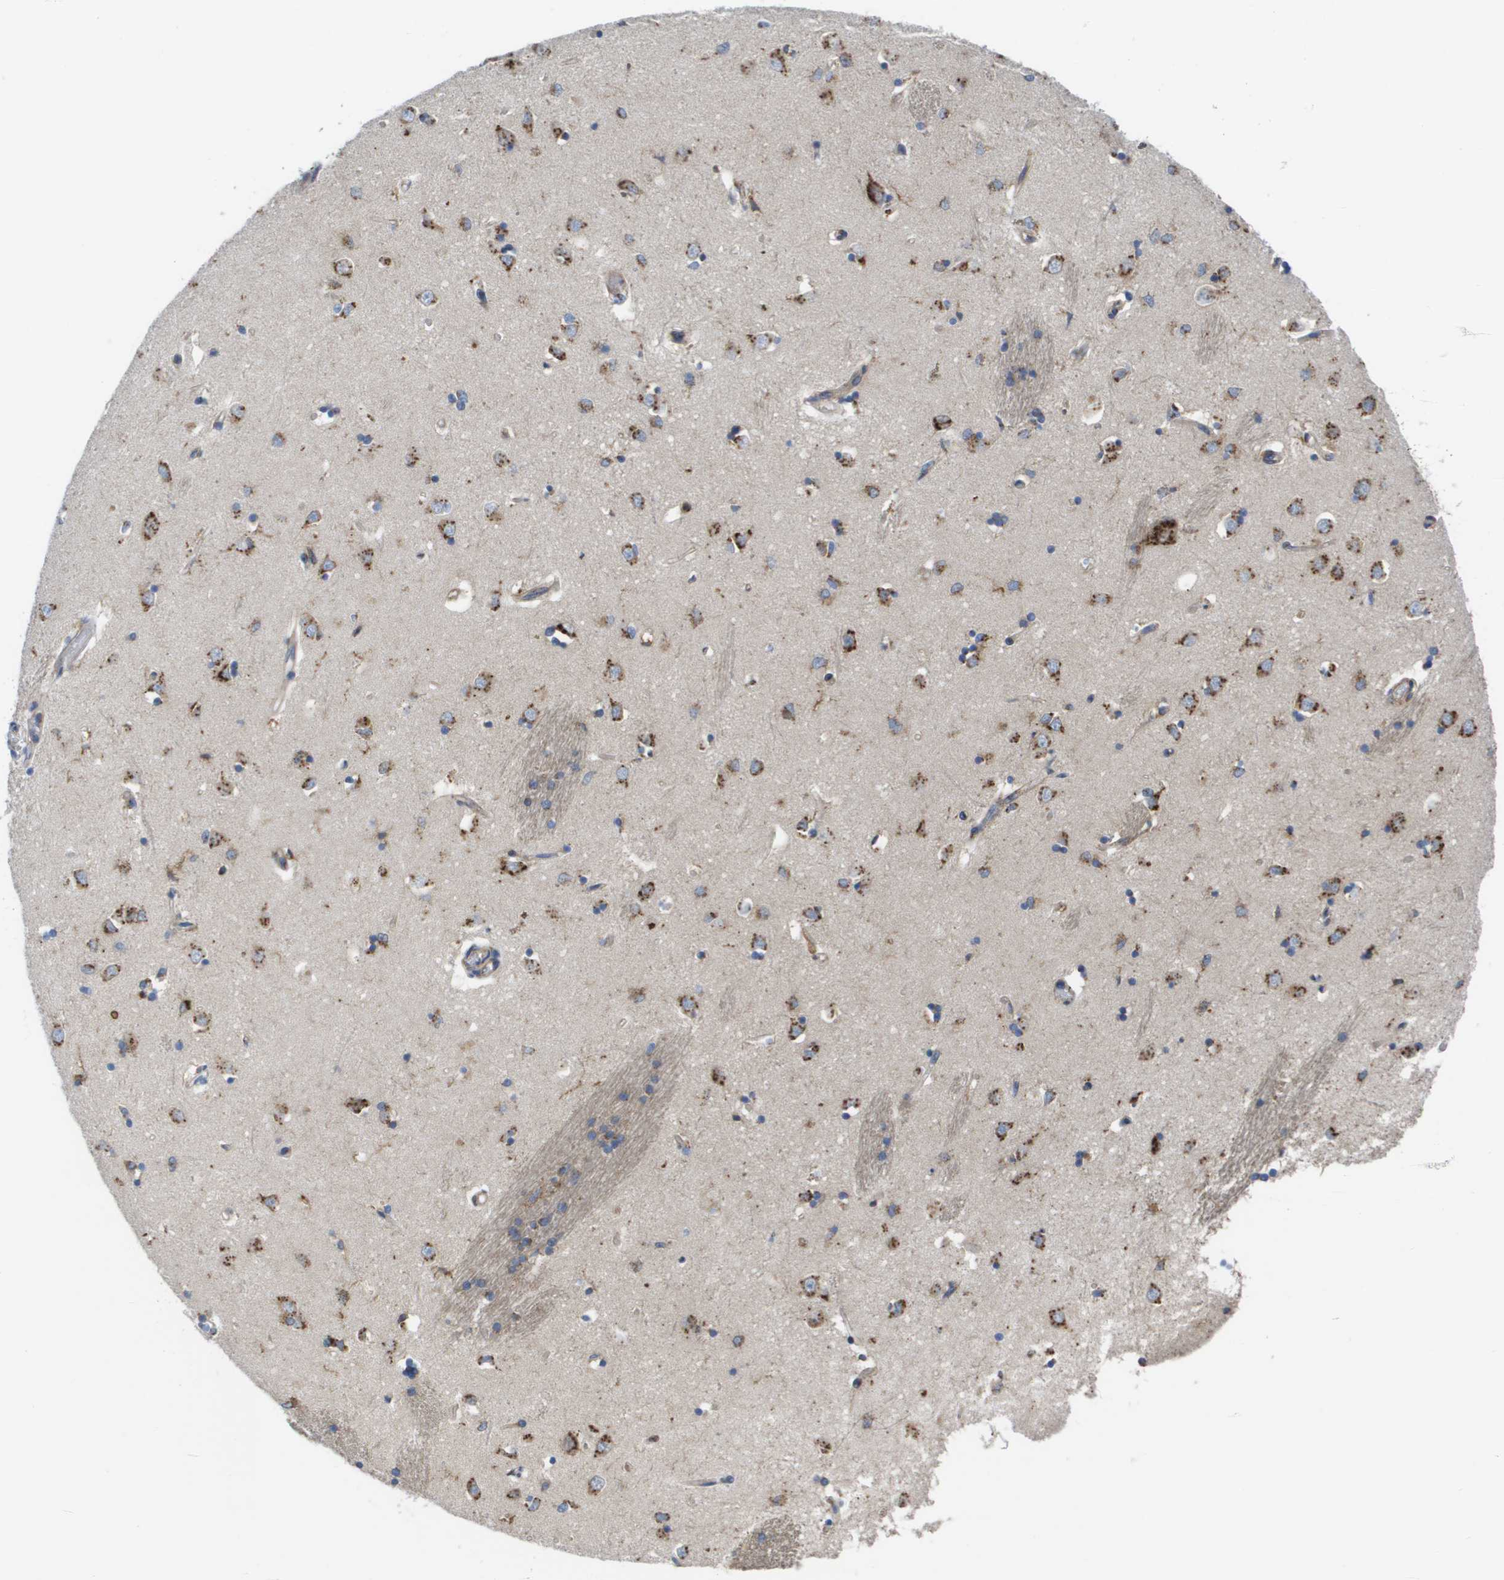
{"staining": {"intensity": "moderate", "quantity": "25%-75%", "location": "cytoplasmic/membranous"}, "tissue": "caudate", "cell_type": "Glial cells", "image_type": "normal", "snomed": [{"axis": "morphology", "description": "Normal tissue, NOS"}, {"axis": "topography", "description": "Lateral ventricle wall"}], "caption": "This micrograph shows unremarkable caudate stained with IHC to label a protein in brown. The cytoplasmic/membranous of glial cells show moderate positivity for the protein. Nuclei are counter-stained blue.", "gene": "SLC37A2", "patient": {"sex": "female", "age": 19}}